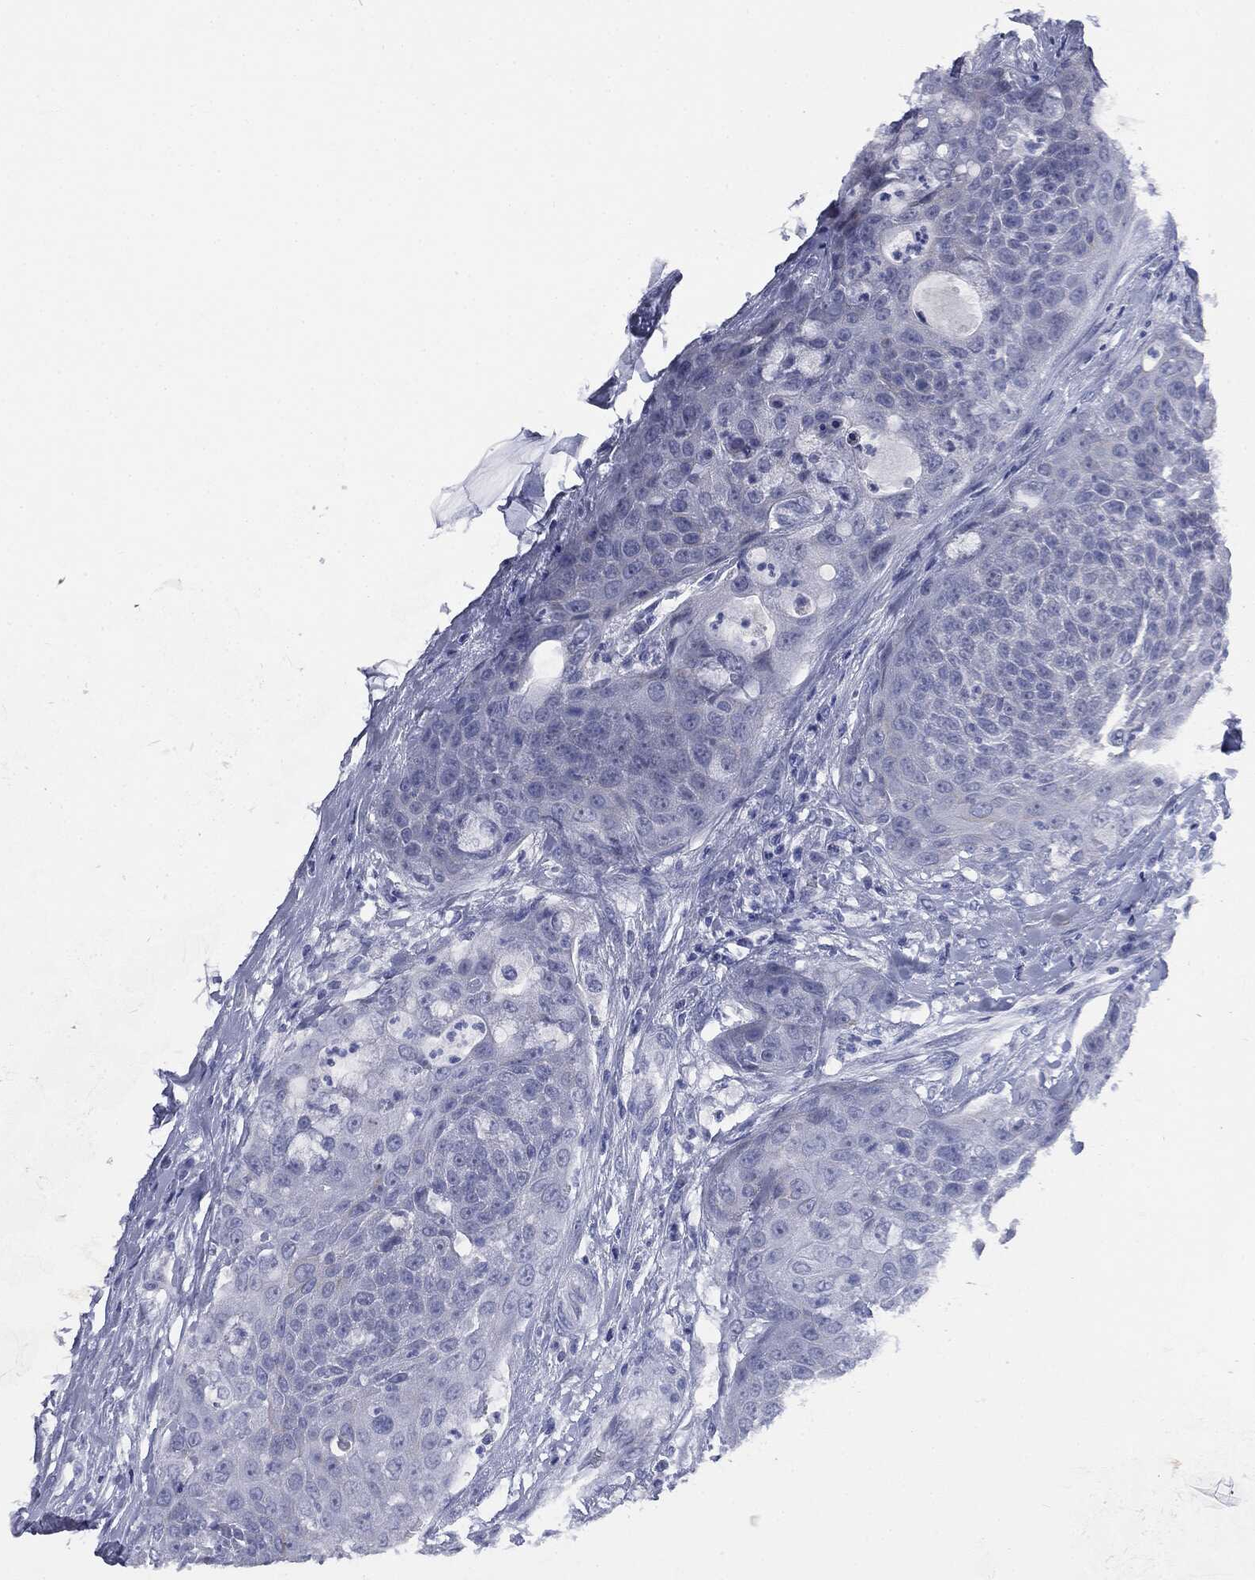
{"staining": {"intensity": "negative", "quantity": "none", "location": "none"}, "tissue": "urothelial cancer", "cell_type": "Tumor cells", "image_type": "cancer", "snomed": [{"axis": "morphology", "description": "Urothelial carcinoma, High grade"}, {"axis": "topography", "description": "Urinary bladder"}], "caption": "Urothelial cancer was stained to show a protein in brown. There is no significant staining in tumor cells.", "gene": "ATP2A1", "patient": {"sex": "female", "age": 63}}